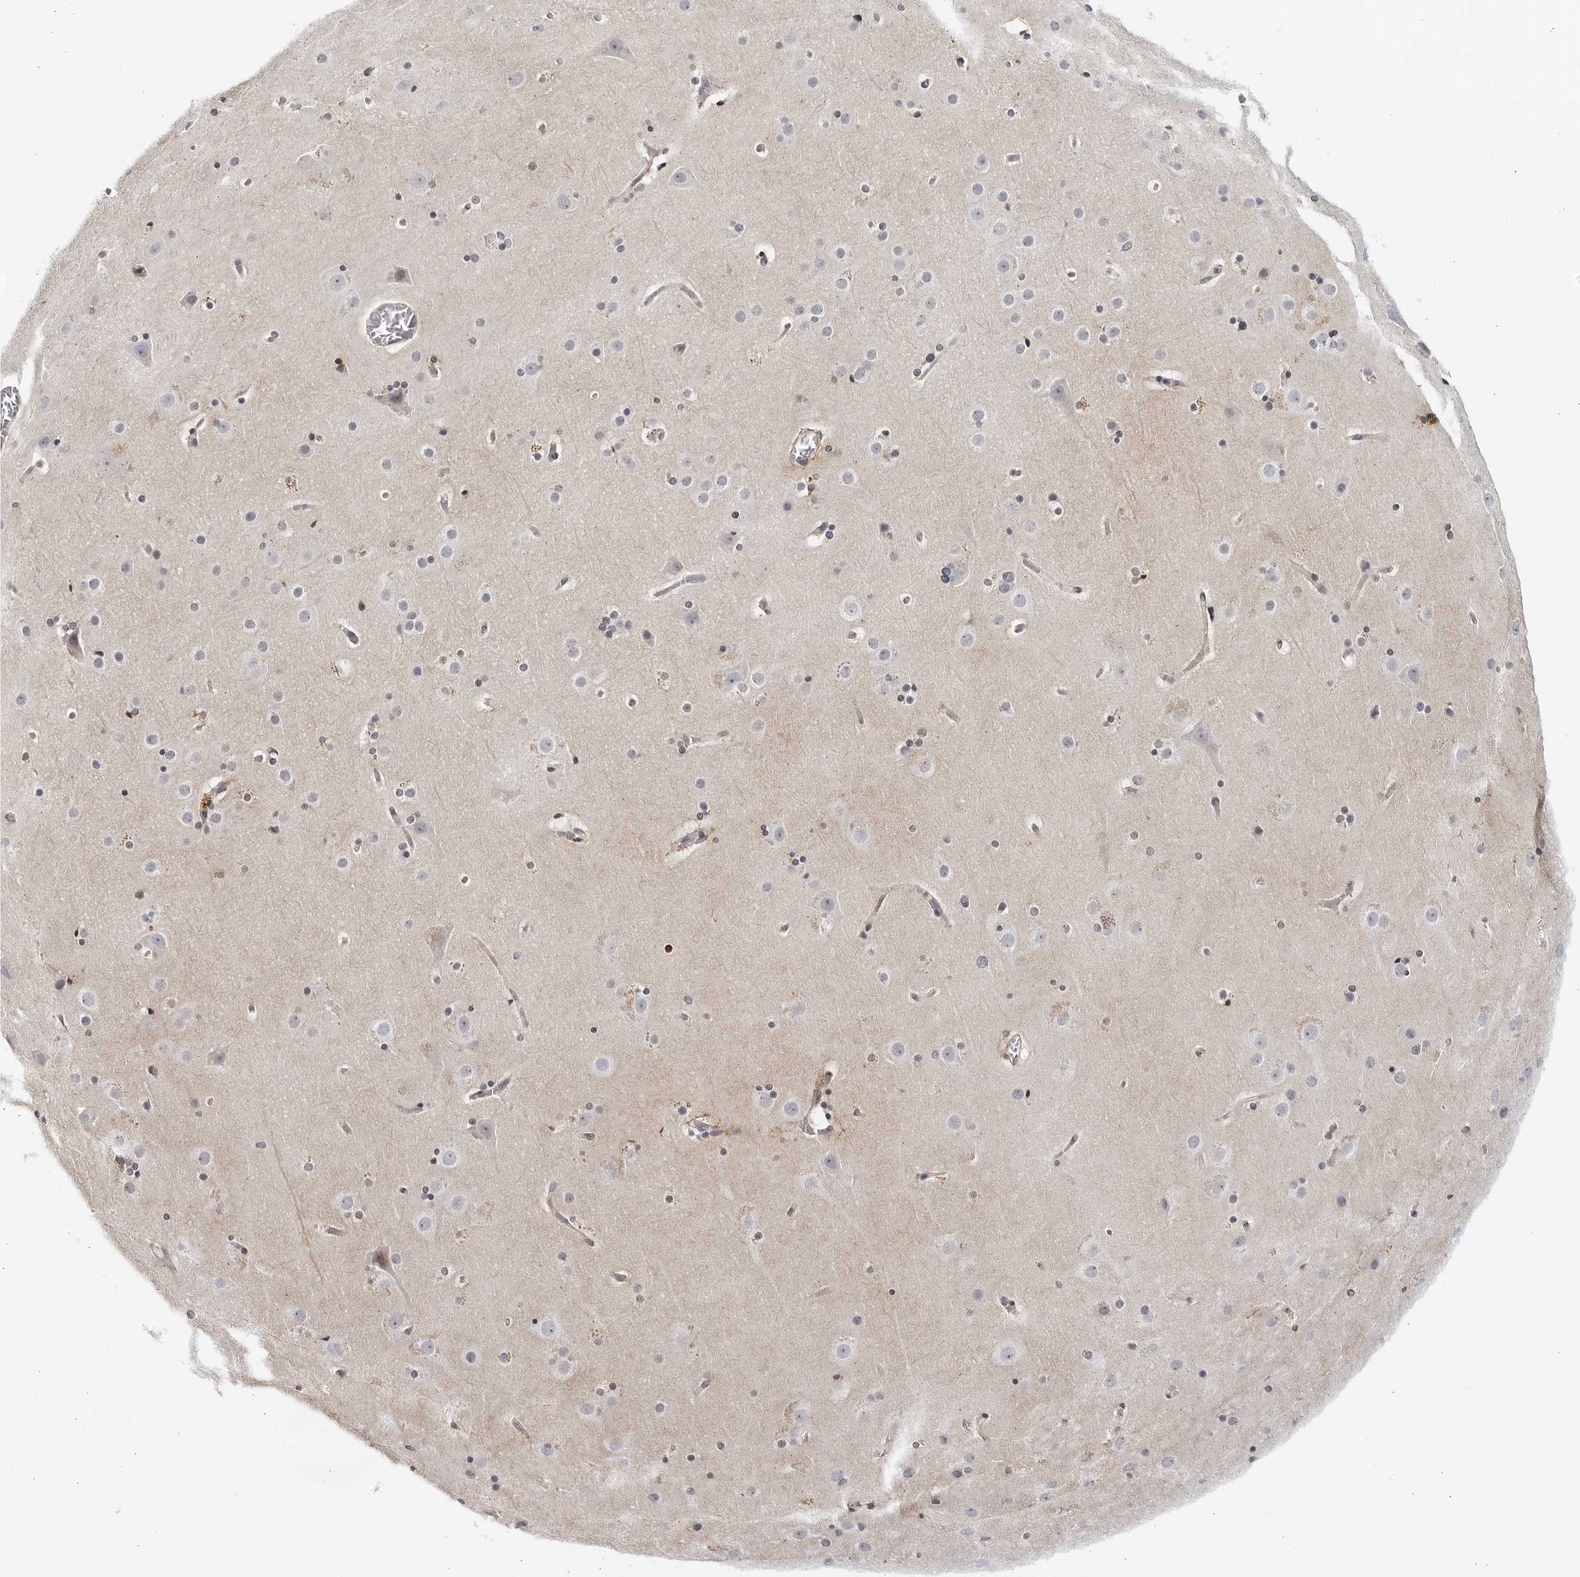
{"staining": {"intensity": "weak", "quantity": ">75%", "location": "cytoplasmic/membranous,nuclear"}, "tissue": "cerebral cortex", "cell_type": "Endothelial cells", "image_type": "normal", "snomed": [{"axis": "morphology", "description": "Normal tissue, NOS"}, {"axis": "topography", "description": "Cerebral cortex"}], "caption": "Immunohistochemistry micrograph of normal cerebral cortex: cerebral cortex stained using immunohistochemistry (IHC) demonstrates low levels of weak protein expression localized specifically in the cytoplasmic/membranous,nuclear of endothelial cells, appearing as a cytoplasmic/membranous,nuclear brown color.", "gene": "STRADB", "patient": {"sex": "male", "age": 57}}